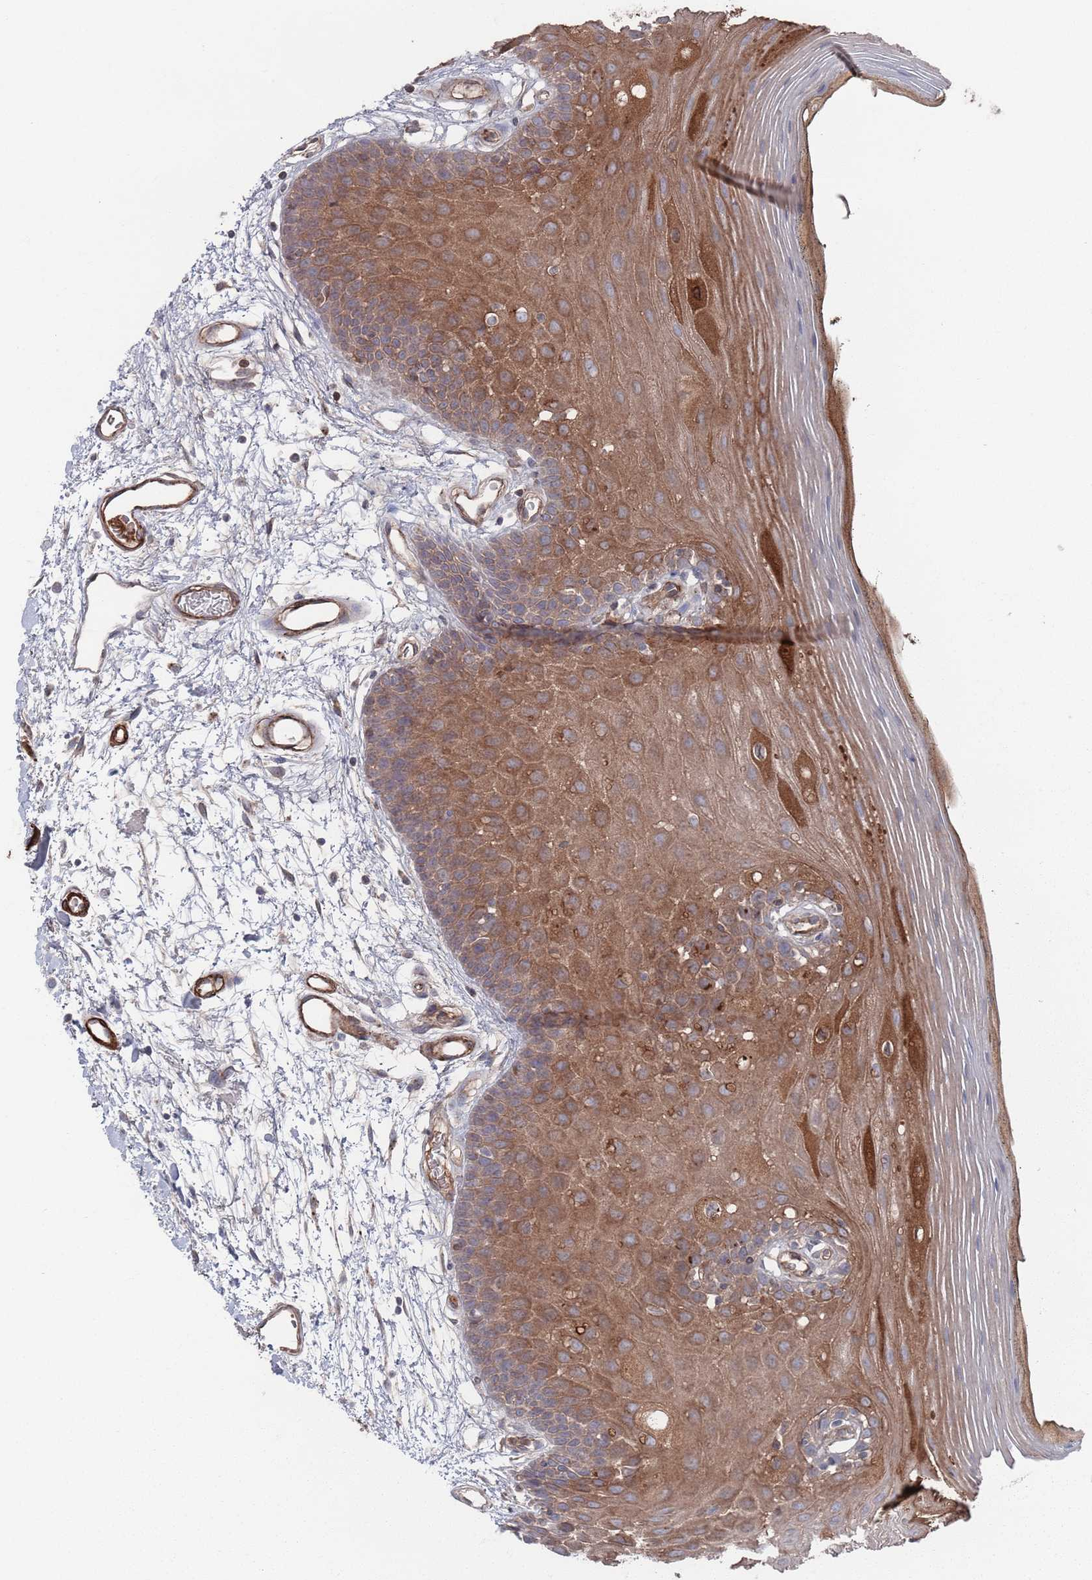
{"staining": {"intensity": "moderate", "quantity": ">75%", "location": "cytoplasmic/membranous"}, "tissue": "oral mucosa", "cell_type": "Squamous epithelial cells", "image_type": "normal", "snomed": [{"axis": "morphology", "description": "Normal tissue, NOS"}, {"axis": "topography", "description": "Oral tissue"}, {"axis": "topography", "description": "Tounge, NOS"}], "caption": "IHC of normal human oral mucosa shows medium levels of moderate cytoplasmic/membranous expression in about >75% of squamous epithelial cells. (DAB (3,3'-diaminobenzidine) IHC with brightfield microscopy, high magnification).", "gene": "PLEKHA4", "patient": {"sex": "female", "age": 81}}